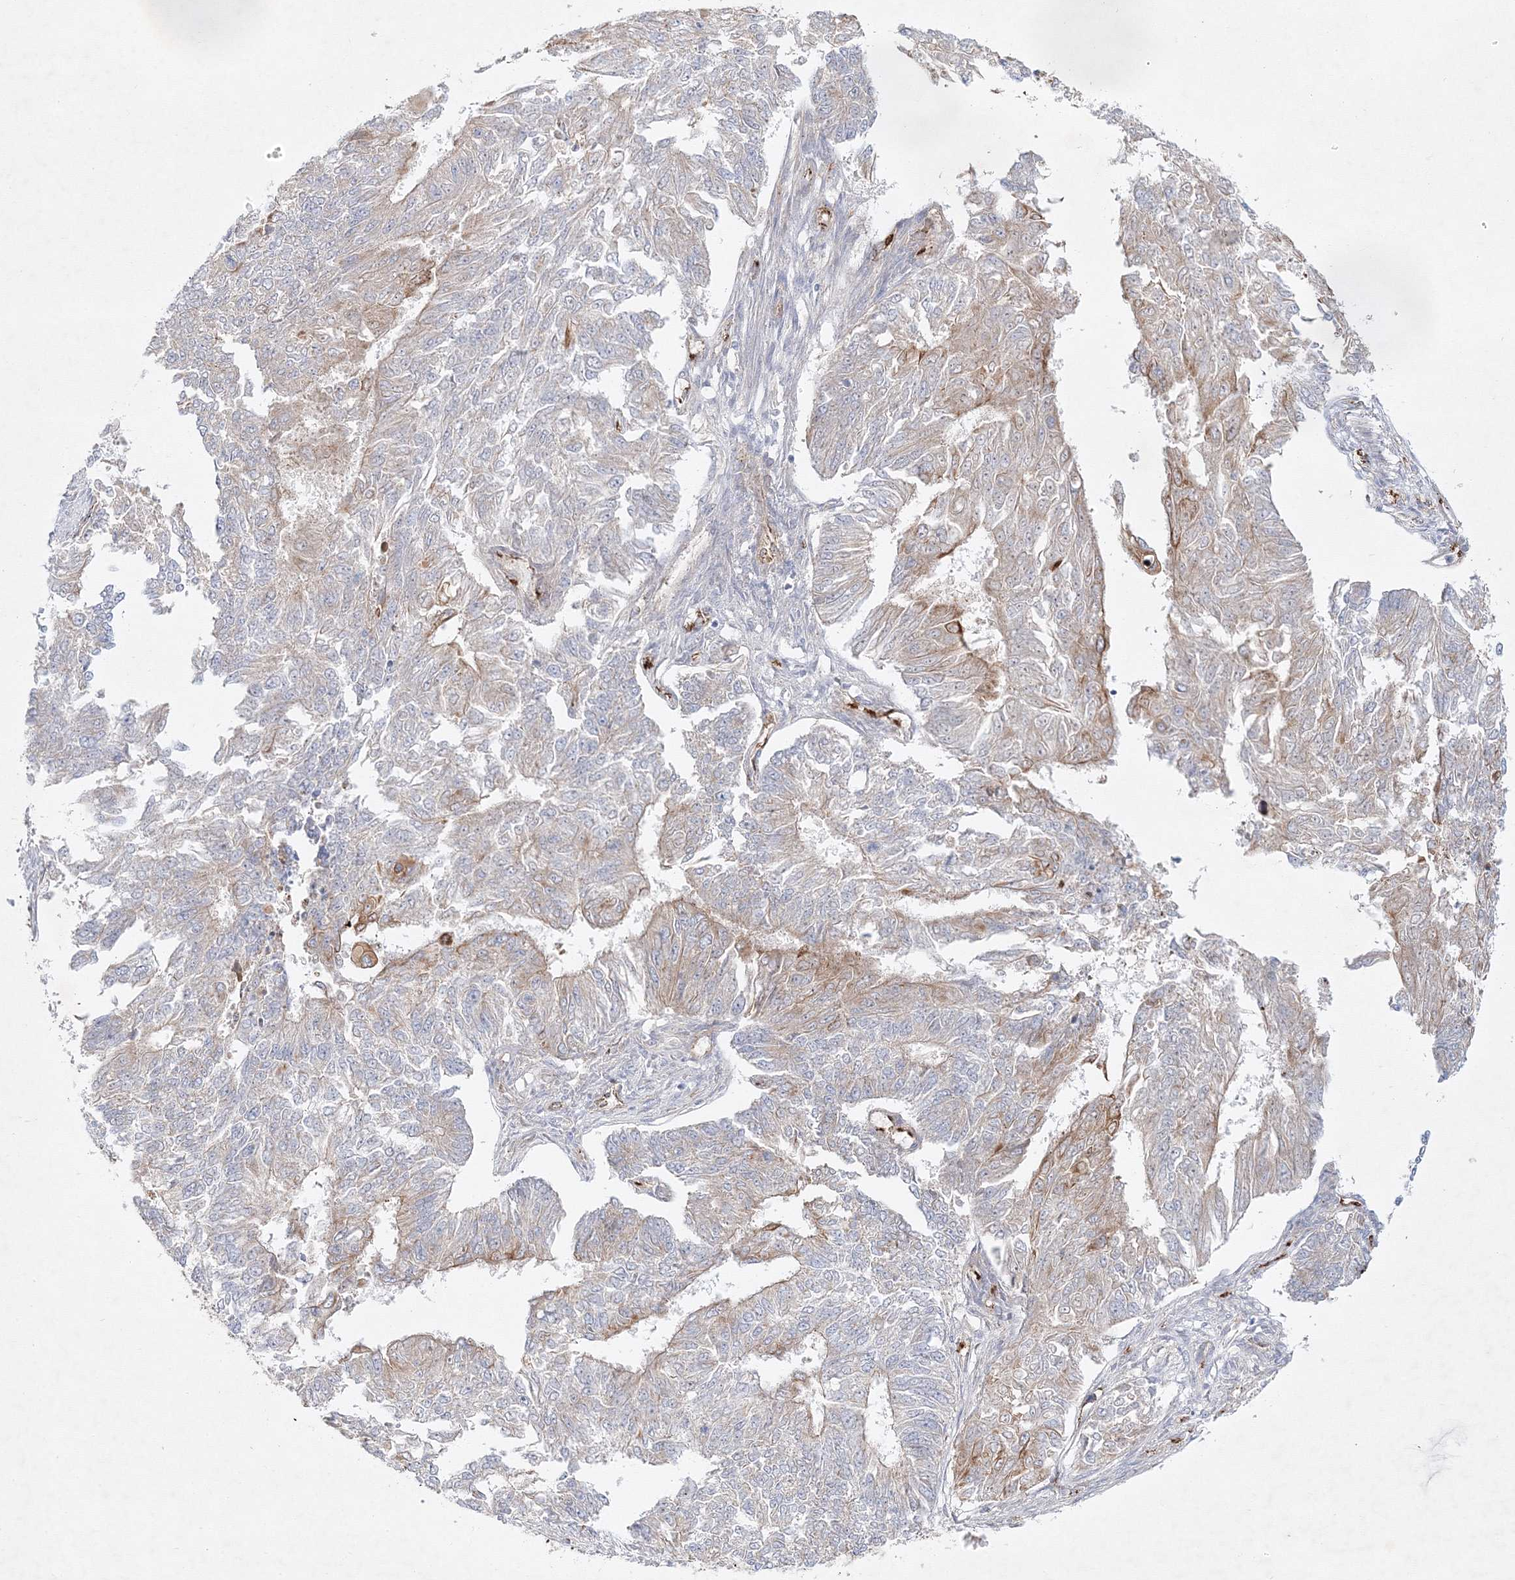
{"staining": {"intensity": "weak", "quantity": "25%-75%", "location": "cytoplasmic/membranous"}, "tissue": "endometrial cancer", "cell_type": "Tumor cells", "image_type": "cancer", "snomed": [{"axis": "morphology", "description": "Adenocarcinoma, NOS"}, {"axis": "topography", "description": "Endometrium"}], "caption": "An image of human adenocarcinoma (endometrial) stained for a protein displays weak cytoplasmic/membranous brown staining in tumor cells.", "gene": "ZFYVE16", "patient": {"sex": "female", "age": 32}}